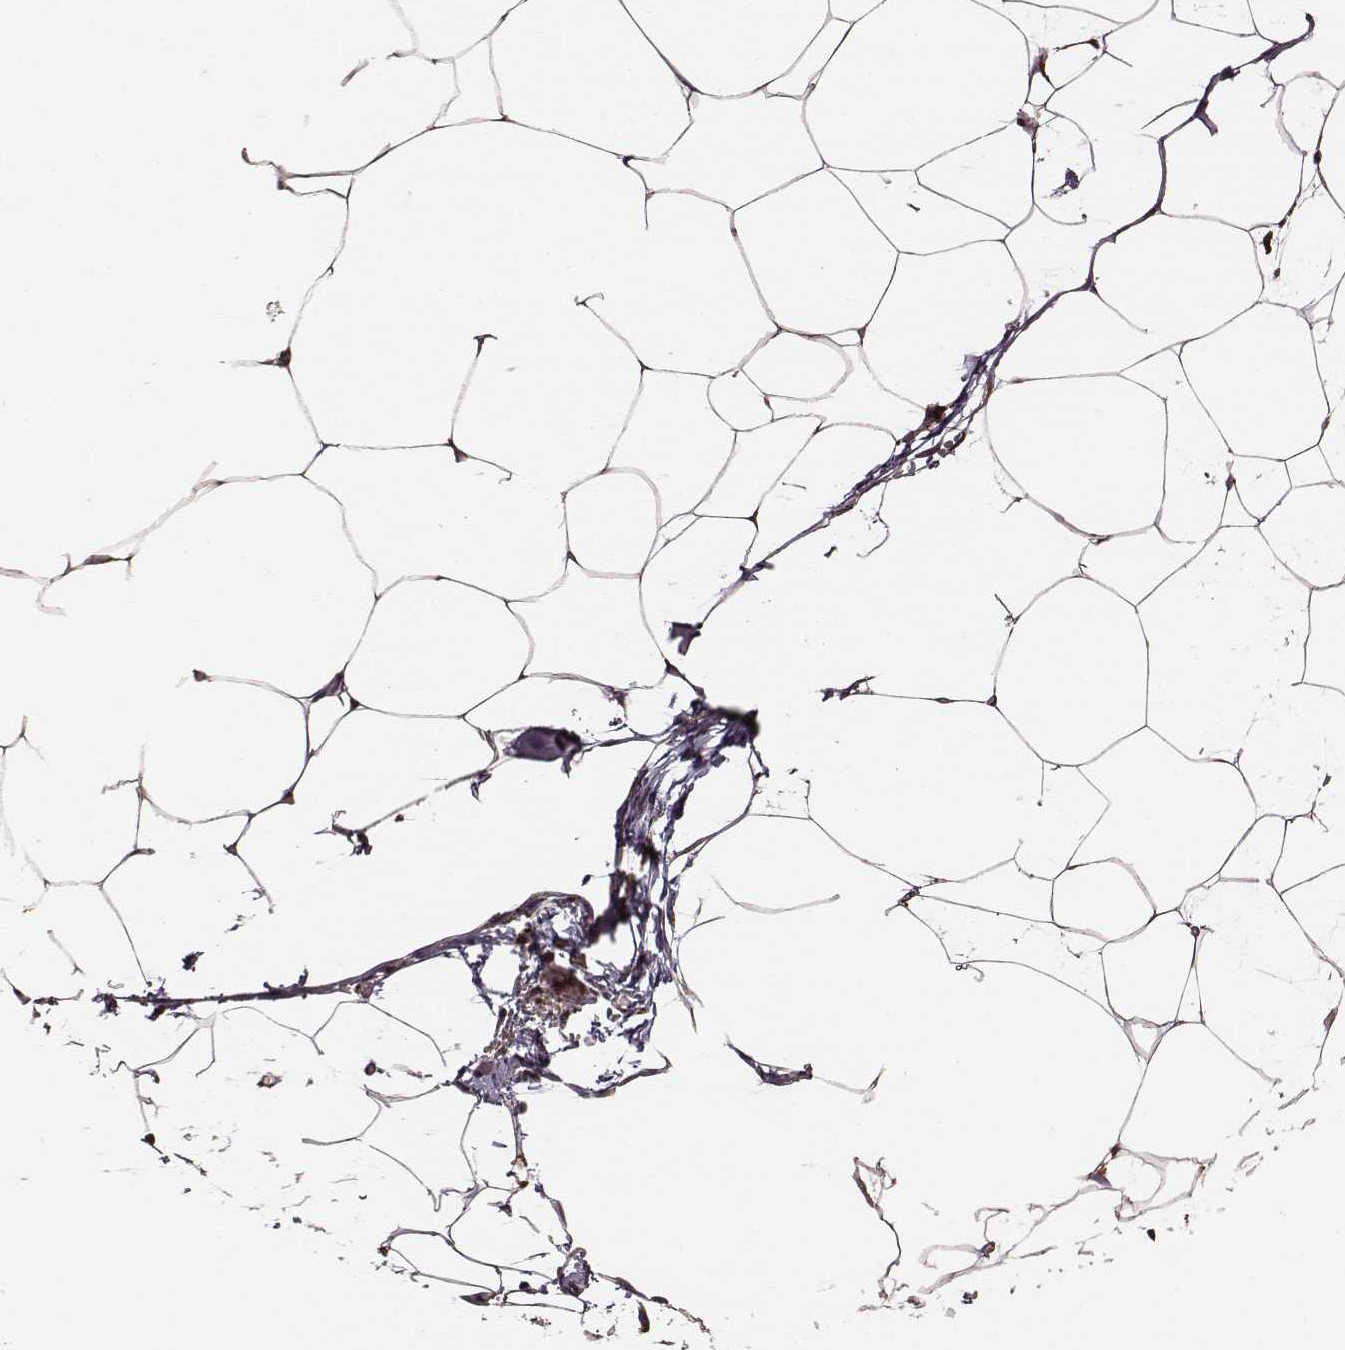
{"staining": {"intensity": "negative", "quantity": "none", "location": "none"}, "tissue": "adipose tissue", "cell_type": "Adipocytes", "image_type": "normal", "snomed": [{"axis": "morphology", "description": "Normal tissue, NOS"}, {"axis": "topography", "description": "Adipose tissue"}], "caption": "Protein analysis of benign adipose tissue demonstrates no significant positivity in adipocytes. (DAB immunohistochemistry visualized using brightfield microscopy, high magnification).", "gene": "VPS26A", "patient": {"sex": "male", "age": 57}}